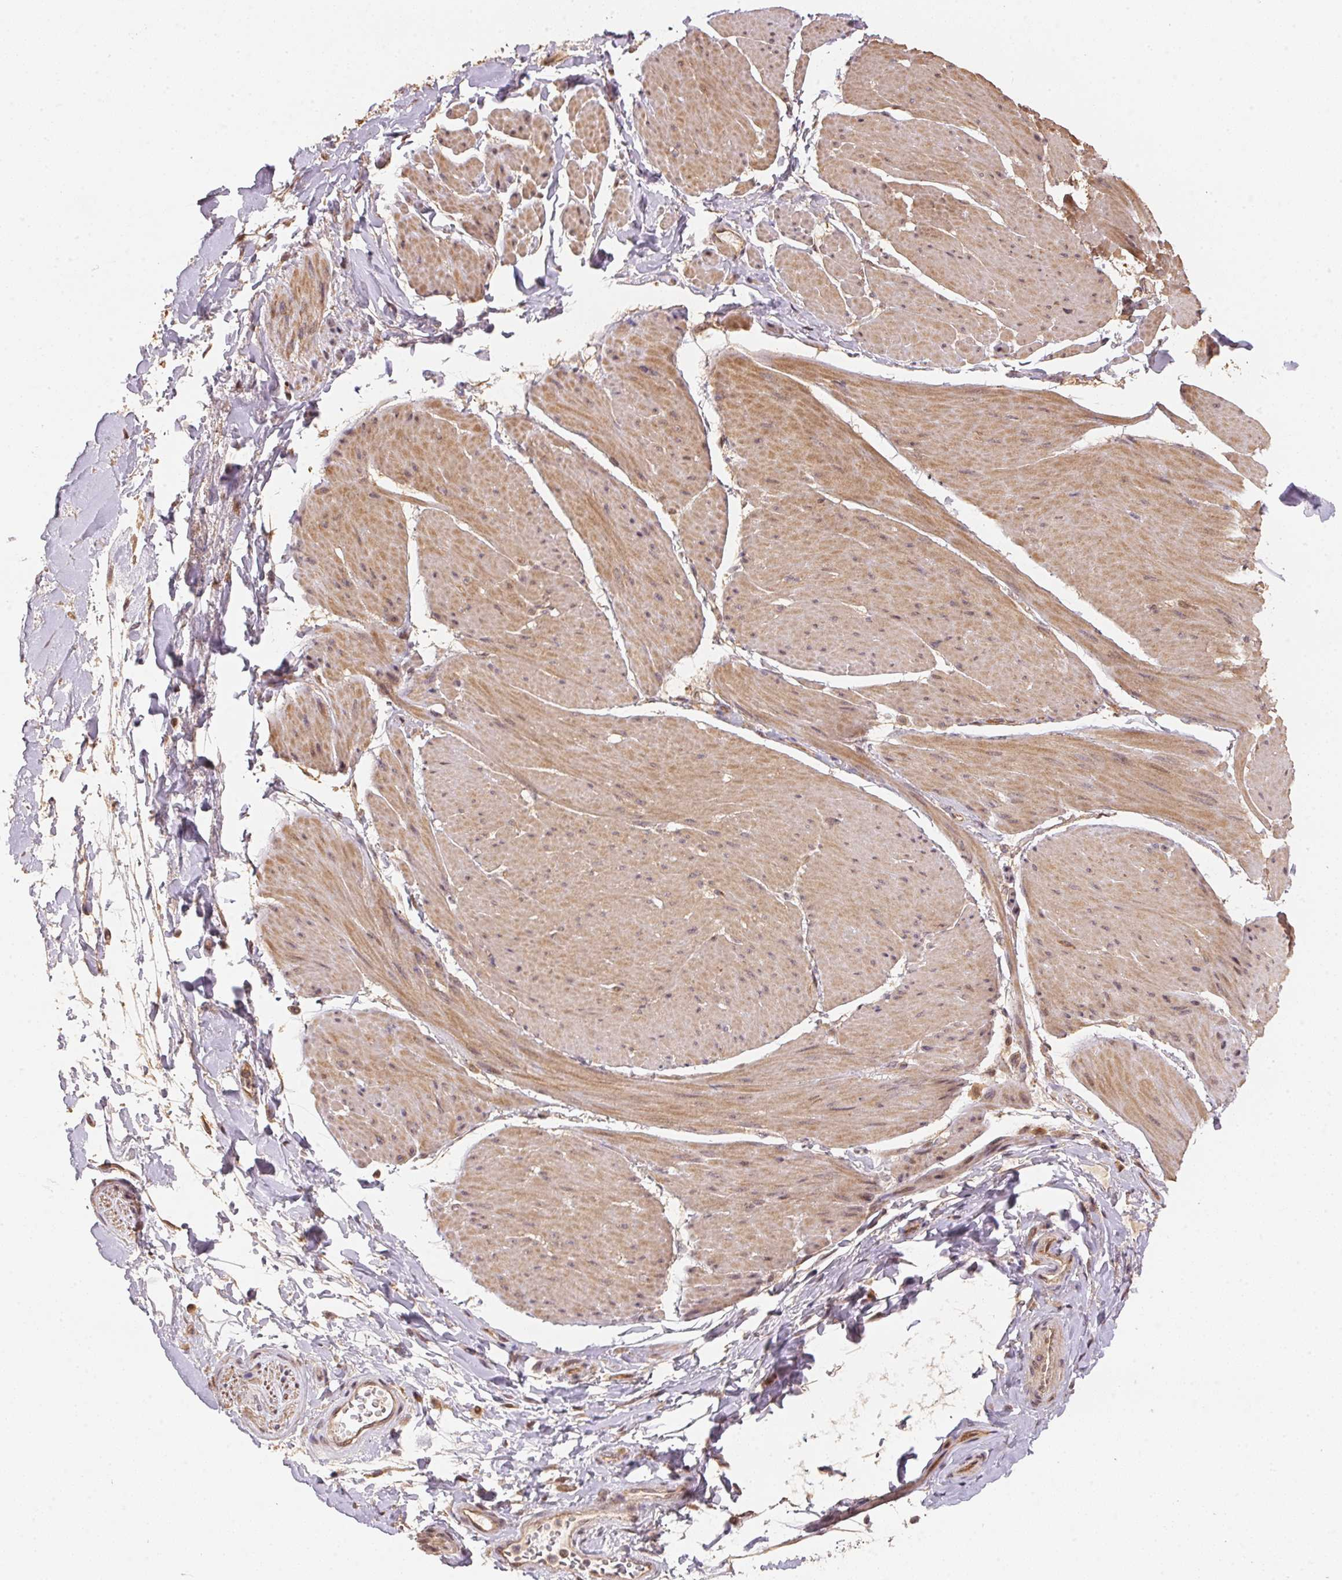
{"staining": {"intensity": "moderate", "quantity": ">75%", "location": "cytoplasmic/membranous"}, "tissue": "adipose tissue", "cell_type": "Adipocytes", "image_type": "normal", "snomed": [{"axis": "morphology", "description": "Normal tissue, NOS"}, {"axis": "topography", "description": "Urinary bladder"}, {"axis": "topography", "description": "Peripheral nerve tissue"}], "caption": "The histopathology image demonstrates staining of unremarkable adipose tissue, revealing moderate cytoplasmic/membranous protein staining (brown color) within adipocytes. (DAB (3,3'-diaminobenzidine) IHC with brightfield microscopy, high magnification).", "gene": "TMEM222", "patient": {"sex": "female", "age": 60}}